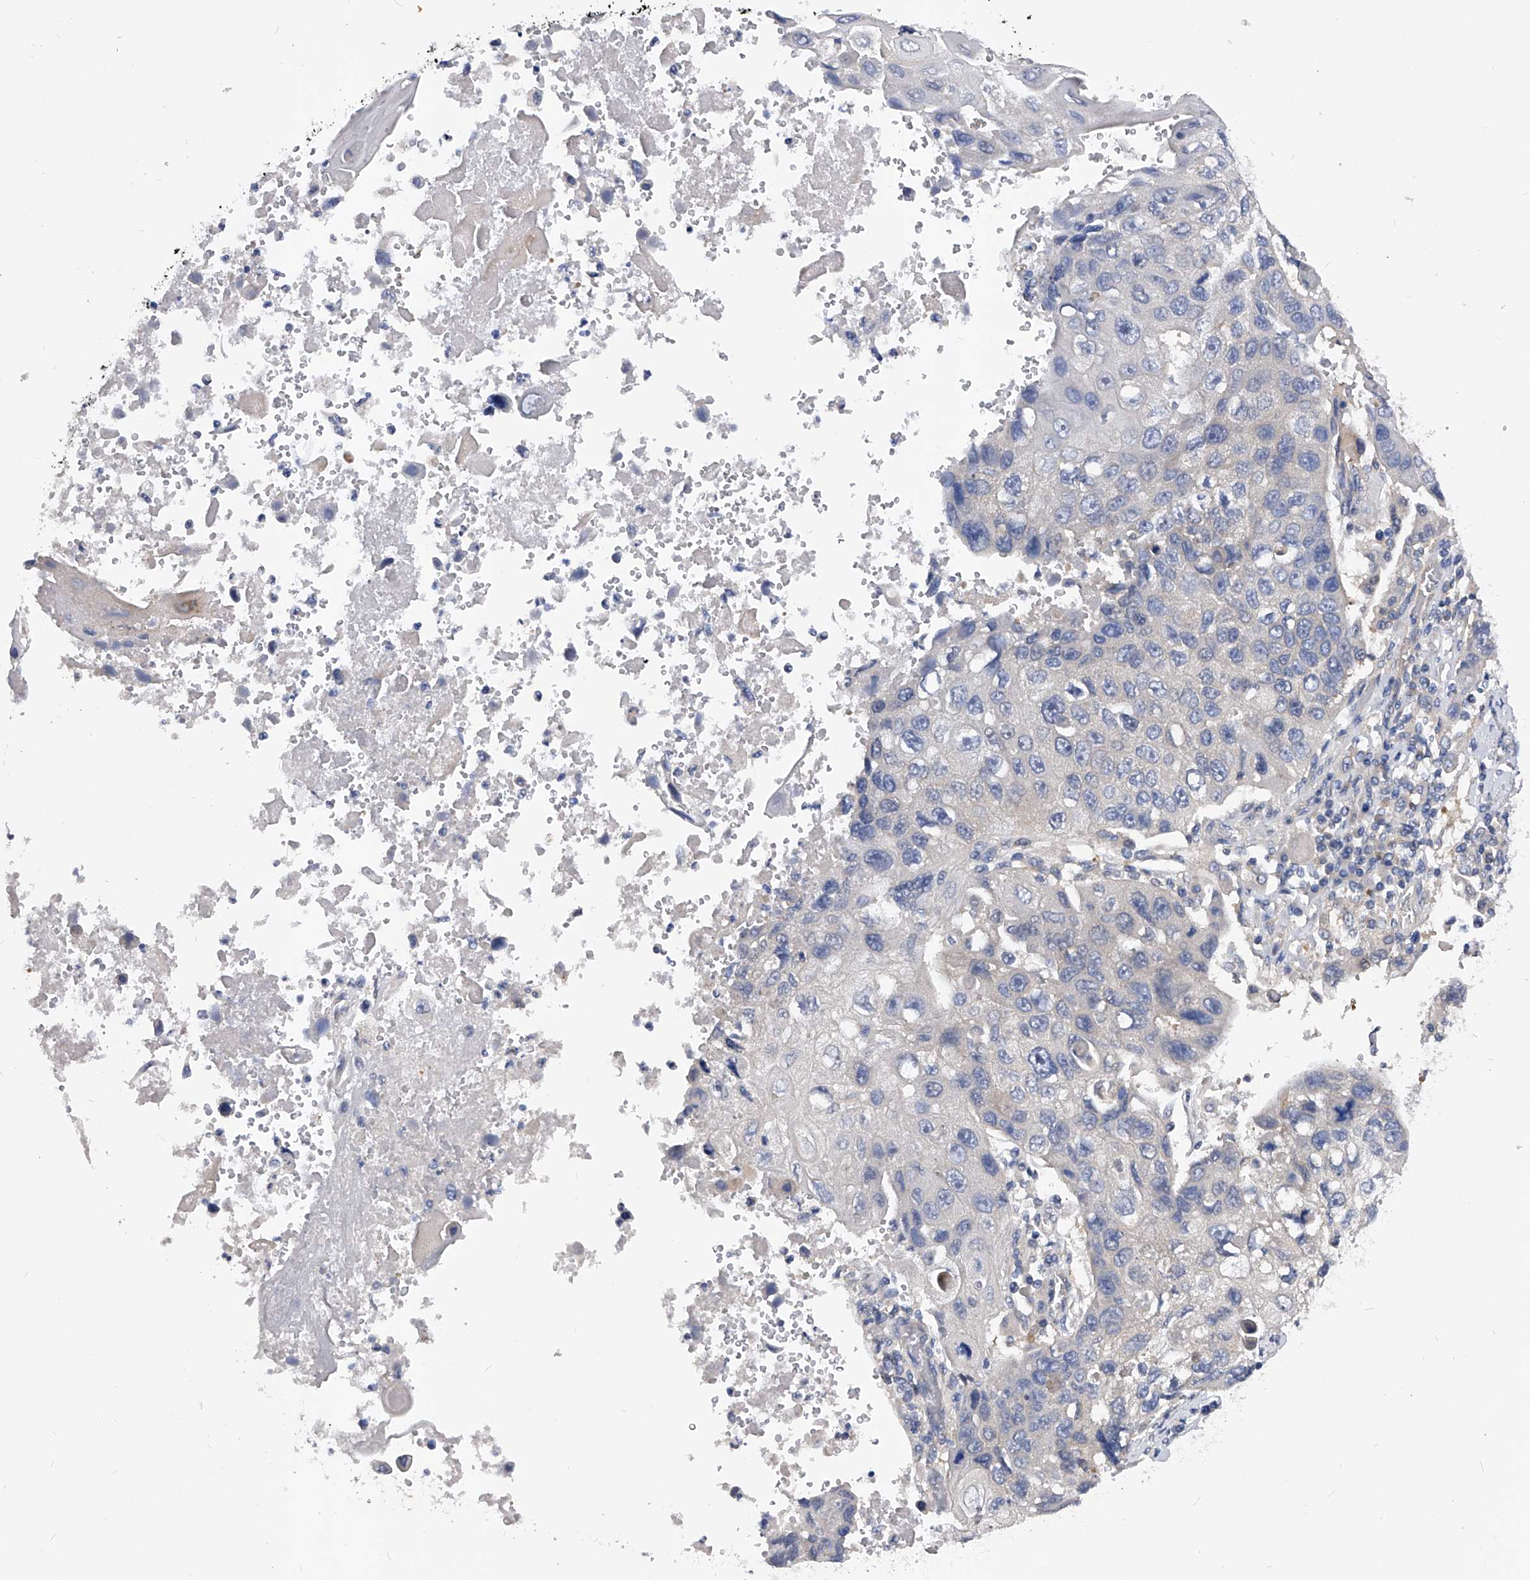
{"staining": {"intensity": "negative", "quantity": "none", "location": "none"}, "tissue": "lung cancer", "cell_type": "Tumor cells", "image_type": "cancer", "snomed": [{"axis": "morphology", "description": "Squamous cell carcinoma, NOS"}, {"axis": "topography", "description": "Lung"}], "caption": "Lung cancer (squamous cell carcinoma) was stained to show a protein in brown. There is no significant expression in tumor cells.", "gene": "PPP5C", "patient": {"sex": "male", "age": 61}}